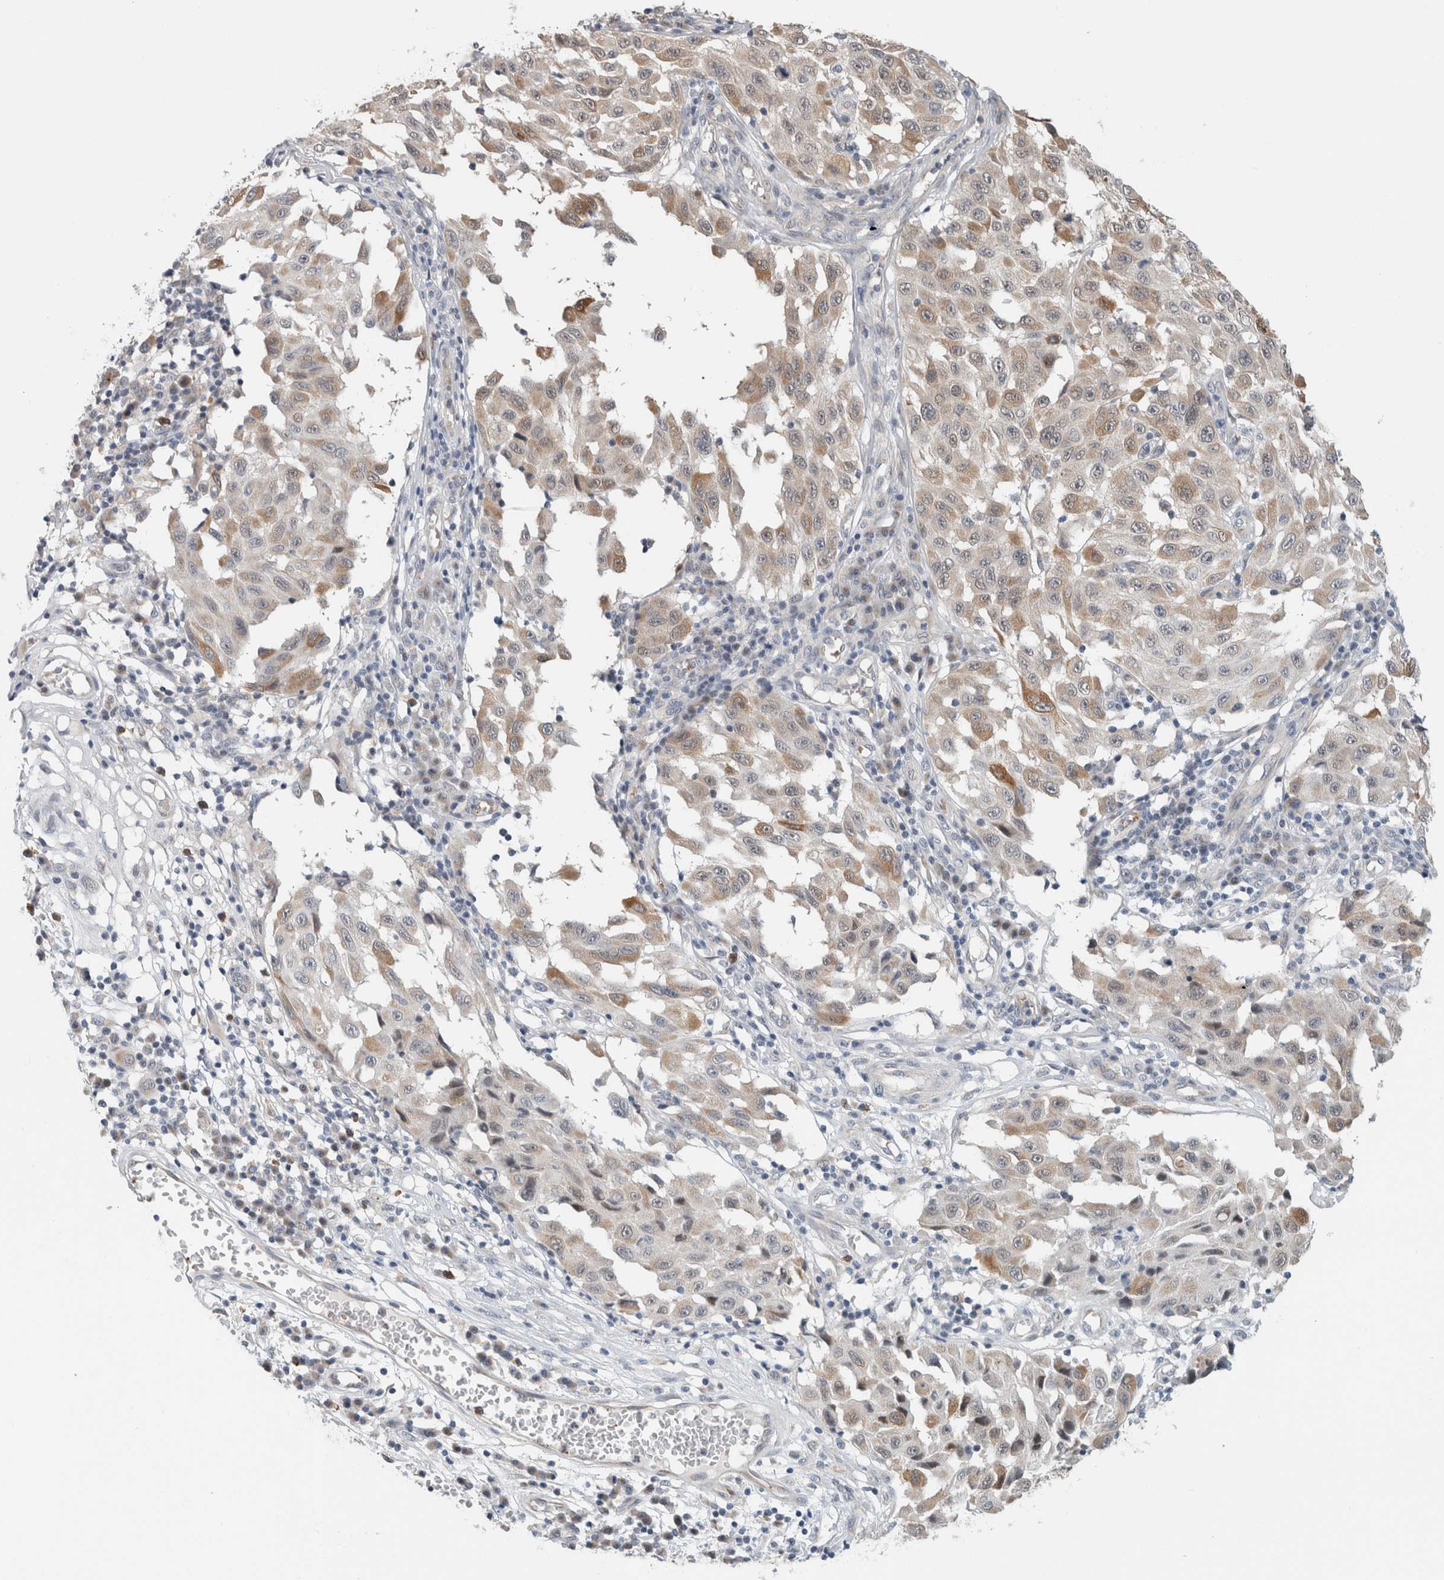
{"staining": {"intensity": "weak", "quantity": ">75%", "location": "cytoplasmic/membranous"}, "tissue": "melanoma", "cell_type": "Tumor cells", "image_type": "cancer", "snomed": [{"axis": "morphology", "description": "Malignant melanoma, NOS"}, {"axis": "topography", "description": "Skin"}], "caption": "Melanoma stained with IHC displays weak cytoplasmic/membranous expression in about >75% of tumor cells.", "gene": "CRAT", "patient": {"sex": "male", "age": 30}}